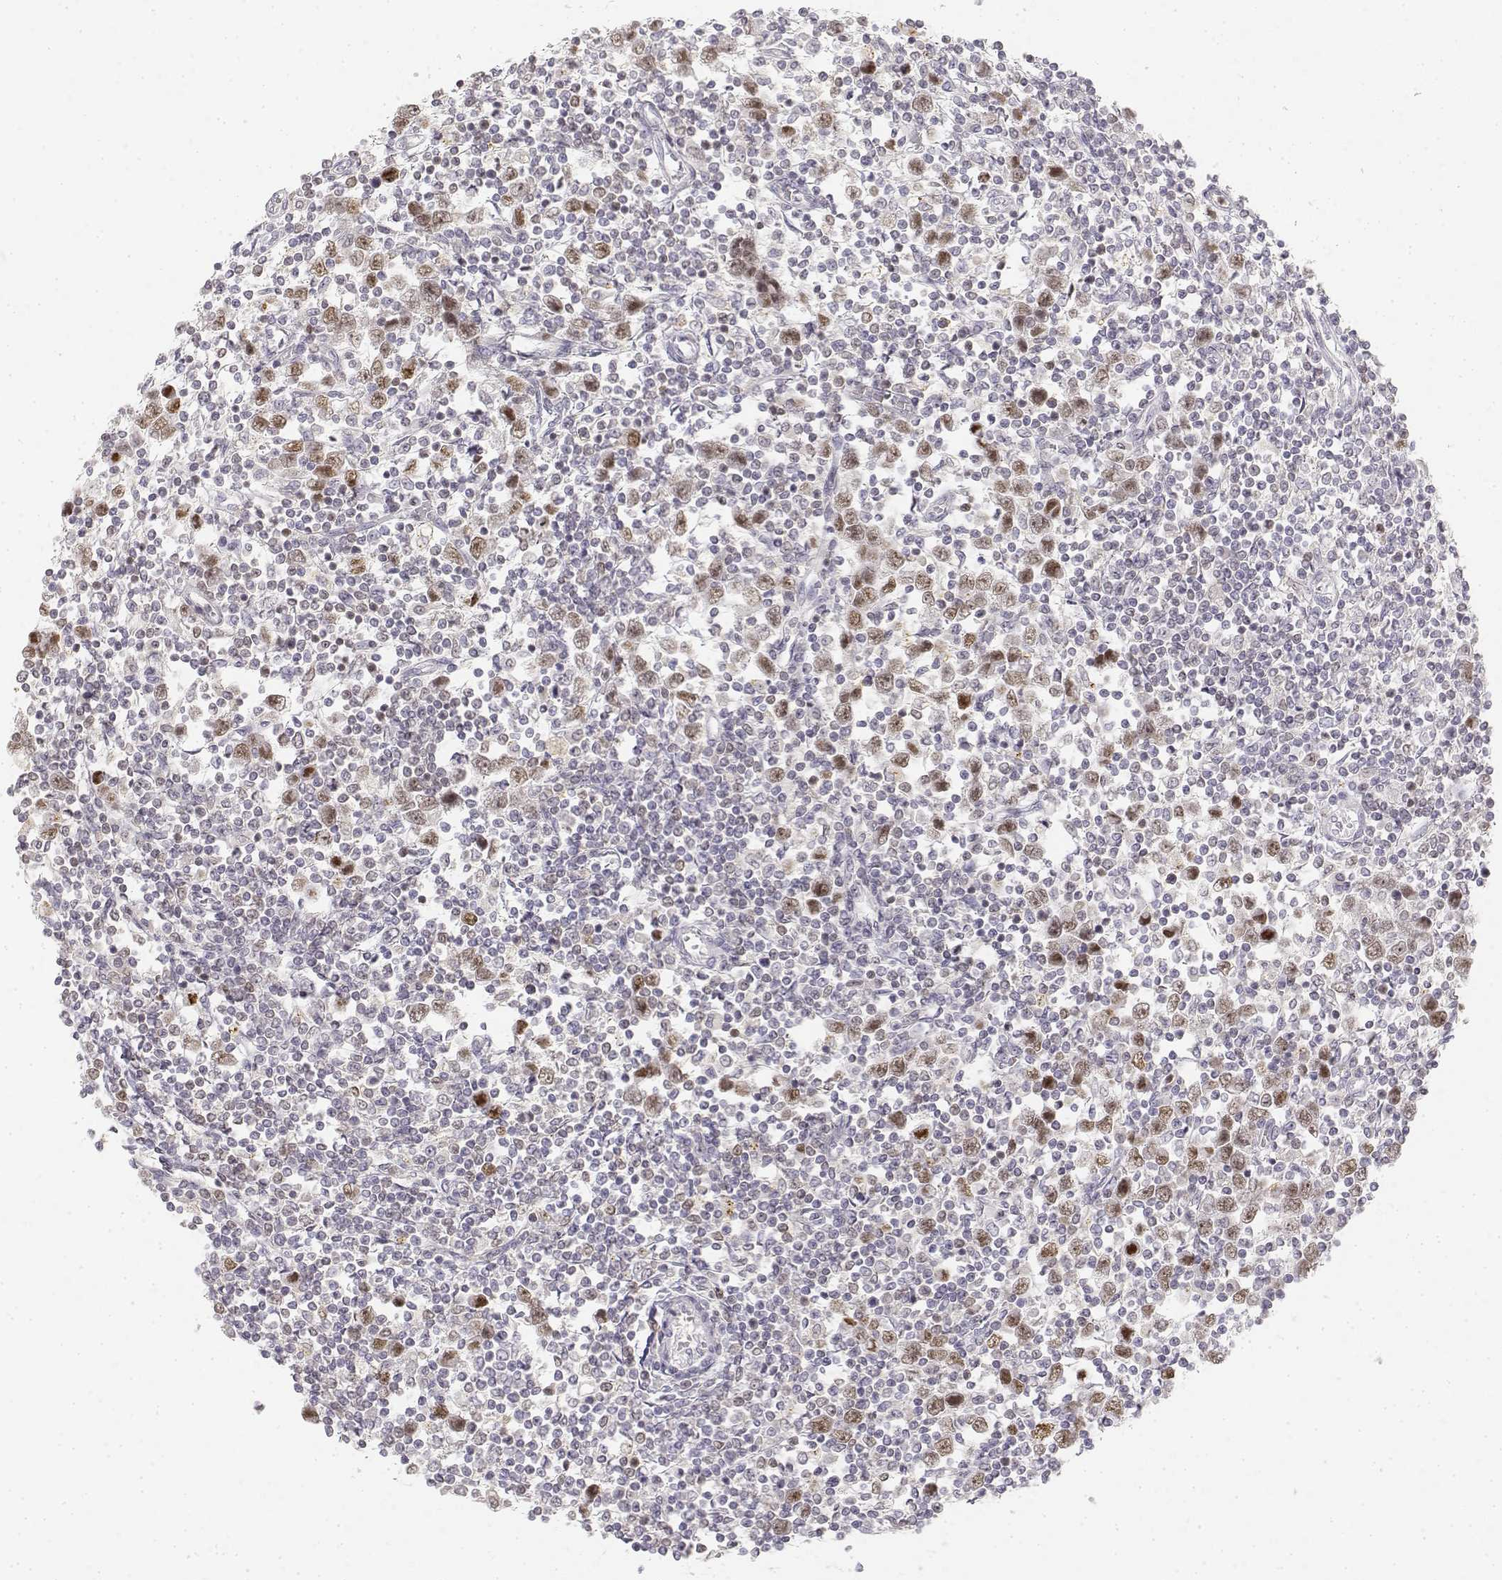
{"staining": {"intensity": "weak", "quantity": ">75%", "location": "cytoplasmic/membranous,nuclear"}, "tissue": "testis cancer", "cell_type": "Tumor cells", "image_type": "cancer", "snomed": [{"axis": "morphology", "description": "Normal tissue, NOS"}, {"axis": "morphology", "description": "Seminoma, NOS"}, {"axis": "topography", "description": "Testis"}, {"axis": "topography", "description": "Epididymis"}], "caption": "Protein expression analysis of testis cancer (seminoma) shows weak cytoplasmic/membranous and nuclear staining in approximately >75% of tumor cells.", "gene": "GLIPR1L2", "patient": {"sex": "male", "age": 34}}